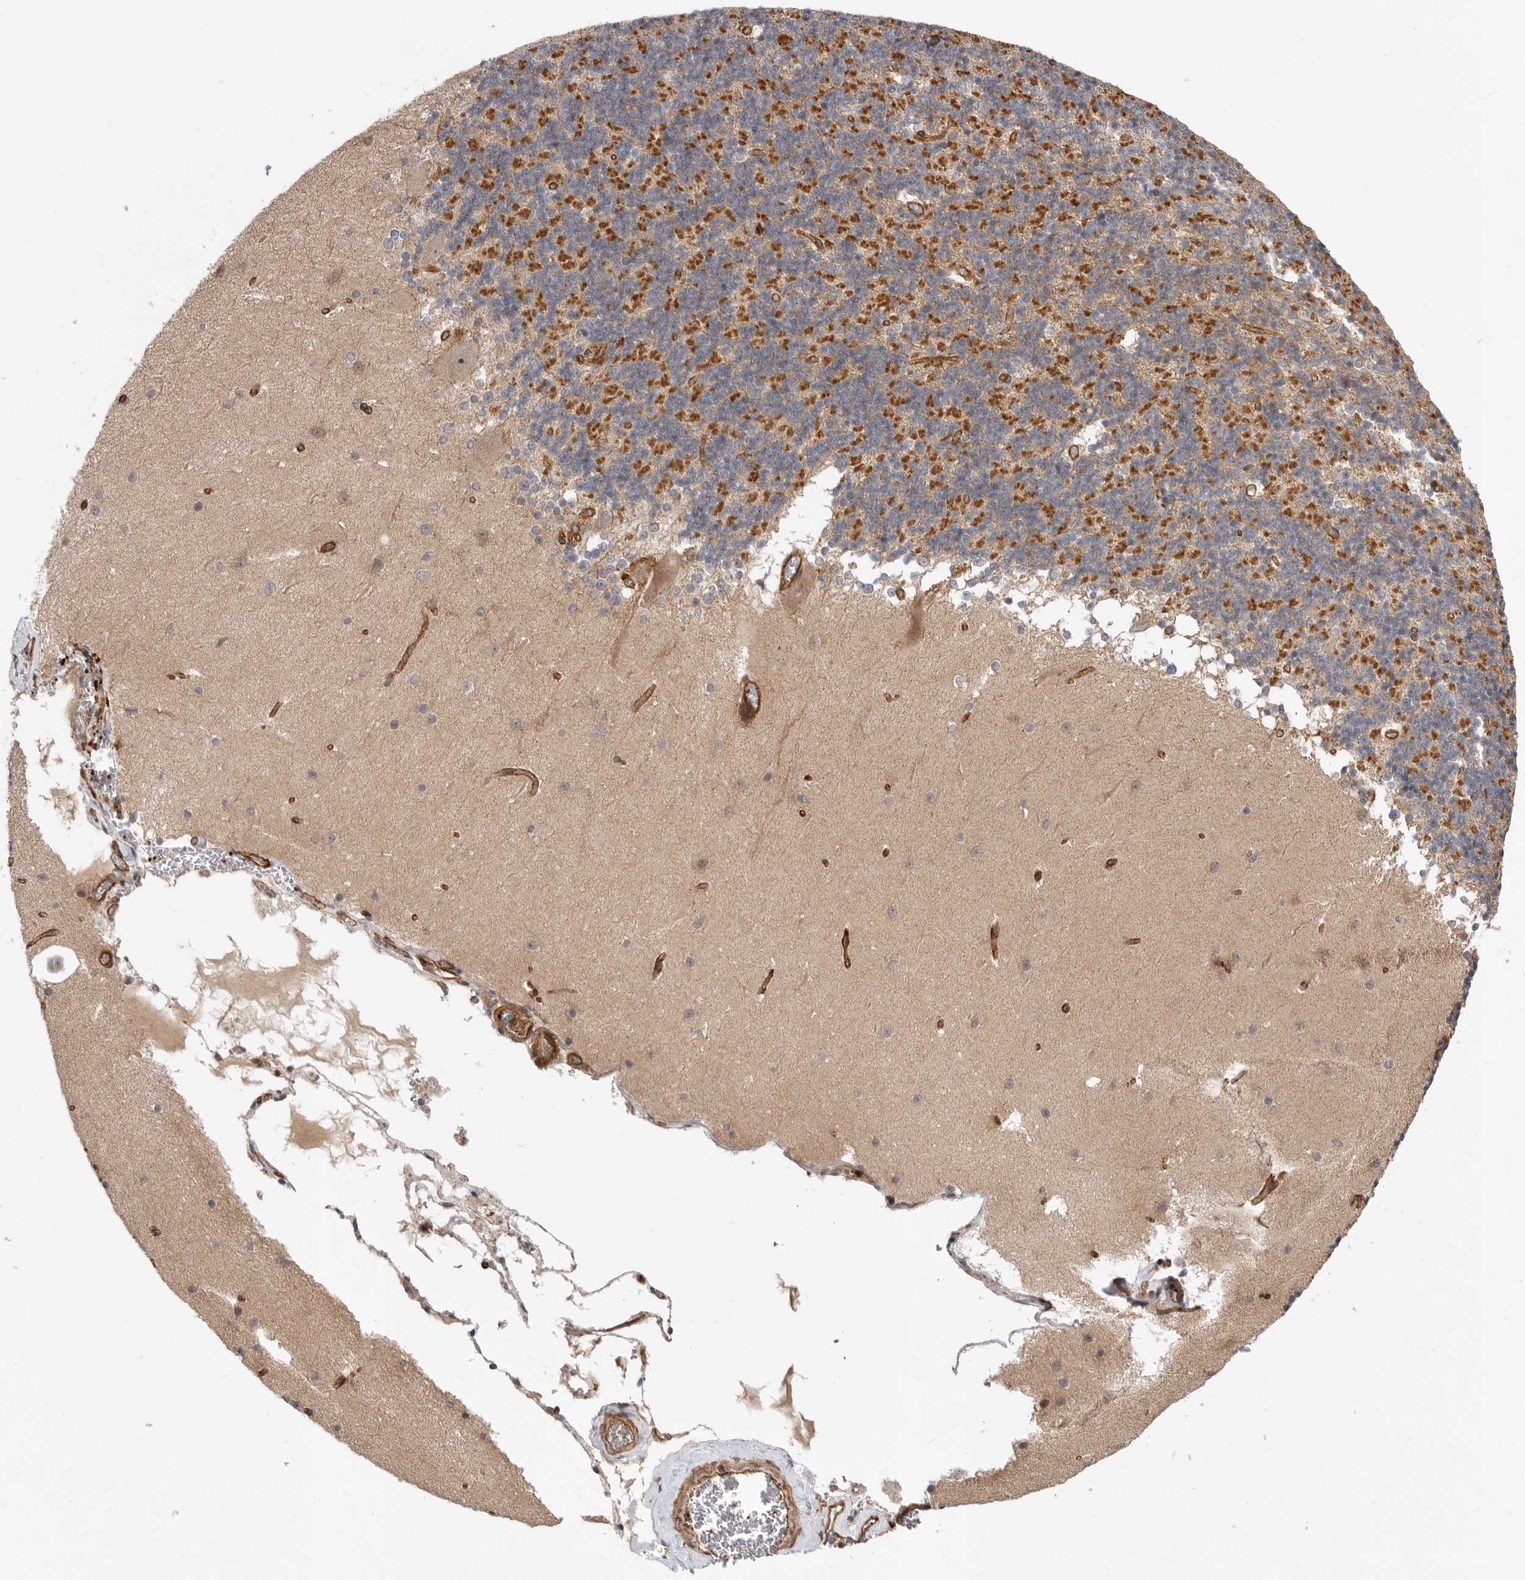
{"staining": {"intensity": "moderate", "quantity": ">75%", "location": "cytoplasmic/membranous"}, "tissue": "cerebellum", "cell_type": "Cells in granular layer", "image_type": "normal", "snomed": [{"axis": "morphology", "description": "Normal tissue, NOS"}, {"axis": "topography", "description": "Cerebellum"}], "caption": "A brown stain labels moderate cytoplasmic/membranous staining of a protein in cells in granular layer of benign human cerebellum. (DAB (3,3'-diaminobenzidine) IHC, brown staining for protein, blue staining for nuclei).", "gene": "GPATCH2", "patient": {"sex": "female", "age": 19}}